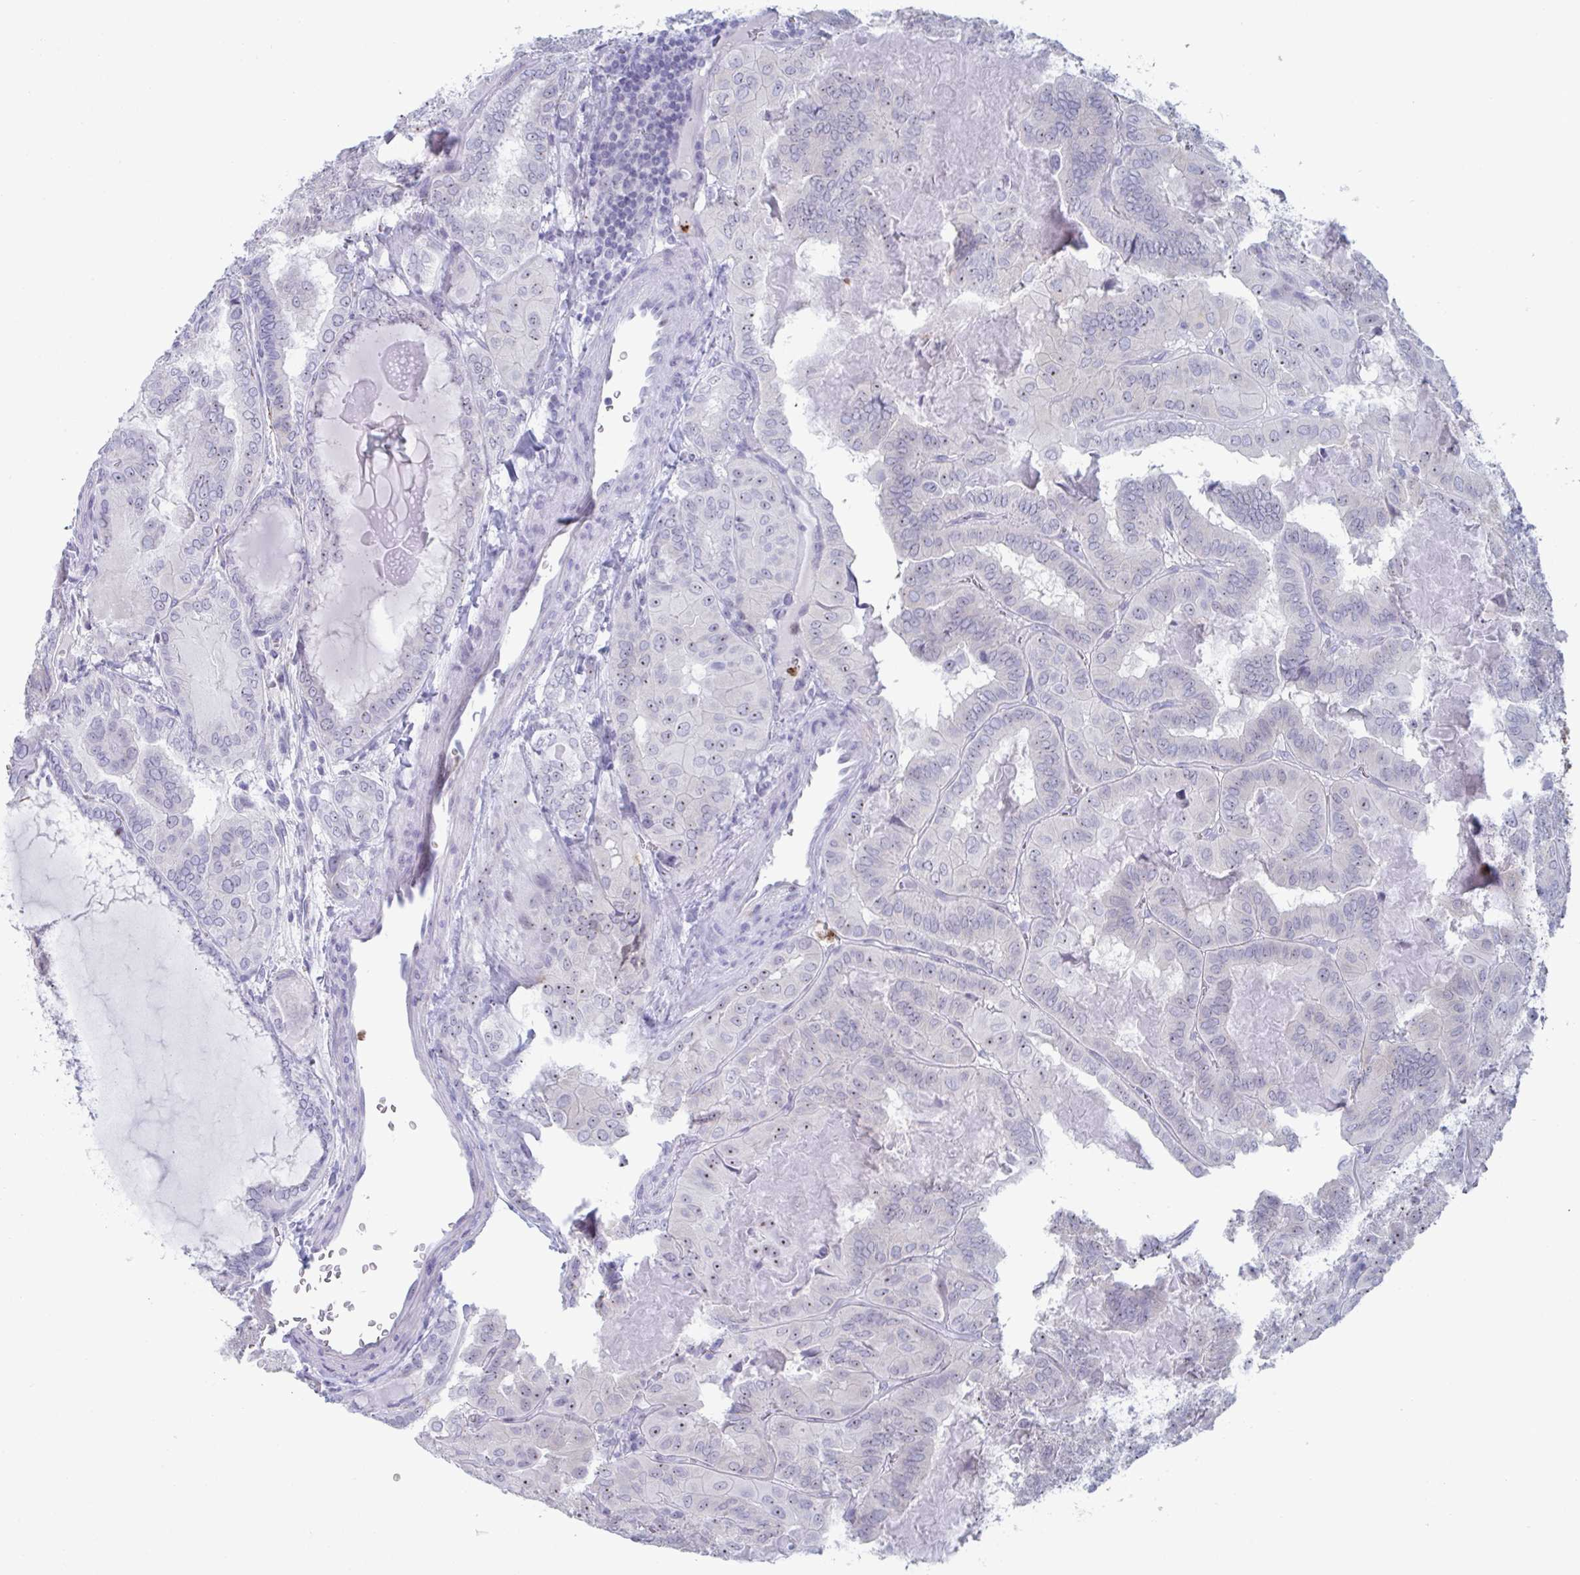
{"staining": {"intensity": "negative", "quantity": "none", "location": "none"}, "tissue": "thyroid cancer", "cell_type": "Tumor cells", "image_type": "cancer", "snomed": [{"axis": "morphology", "description": "Papillary adenocarcinoma, NOS"}, {"axis": "topography", "description": "Thyroid gland"}], "caption": "Micrograph shows no significant protein positivity in tumor cells of thyroid papillary adenocarcinoma.", "gene": "CYP4F11", "patient": {"sex": "female", "age": 46}}